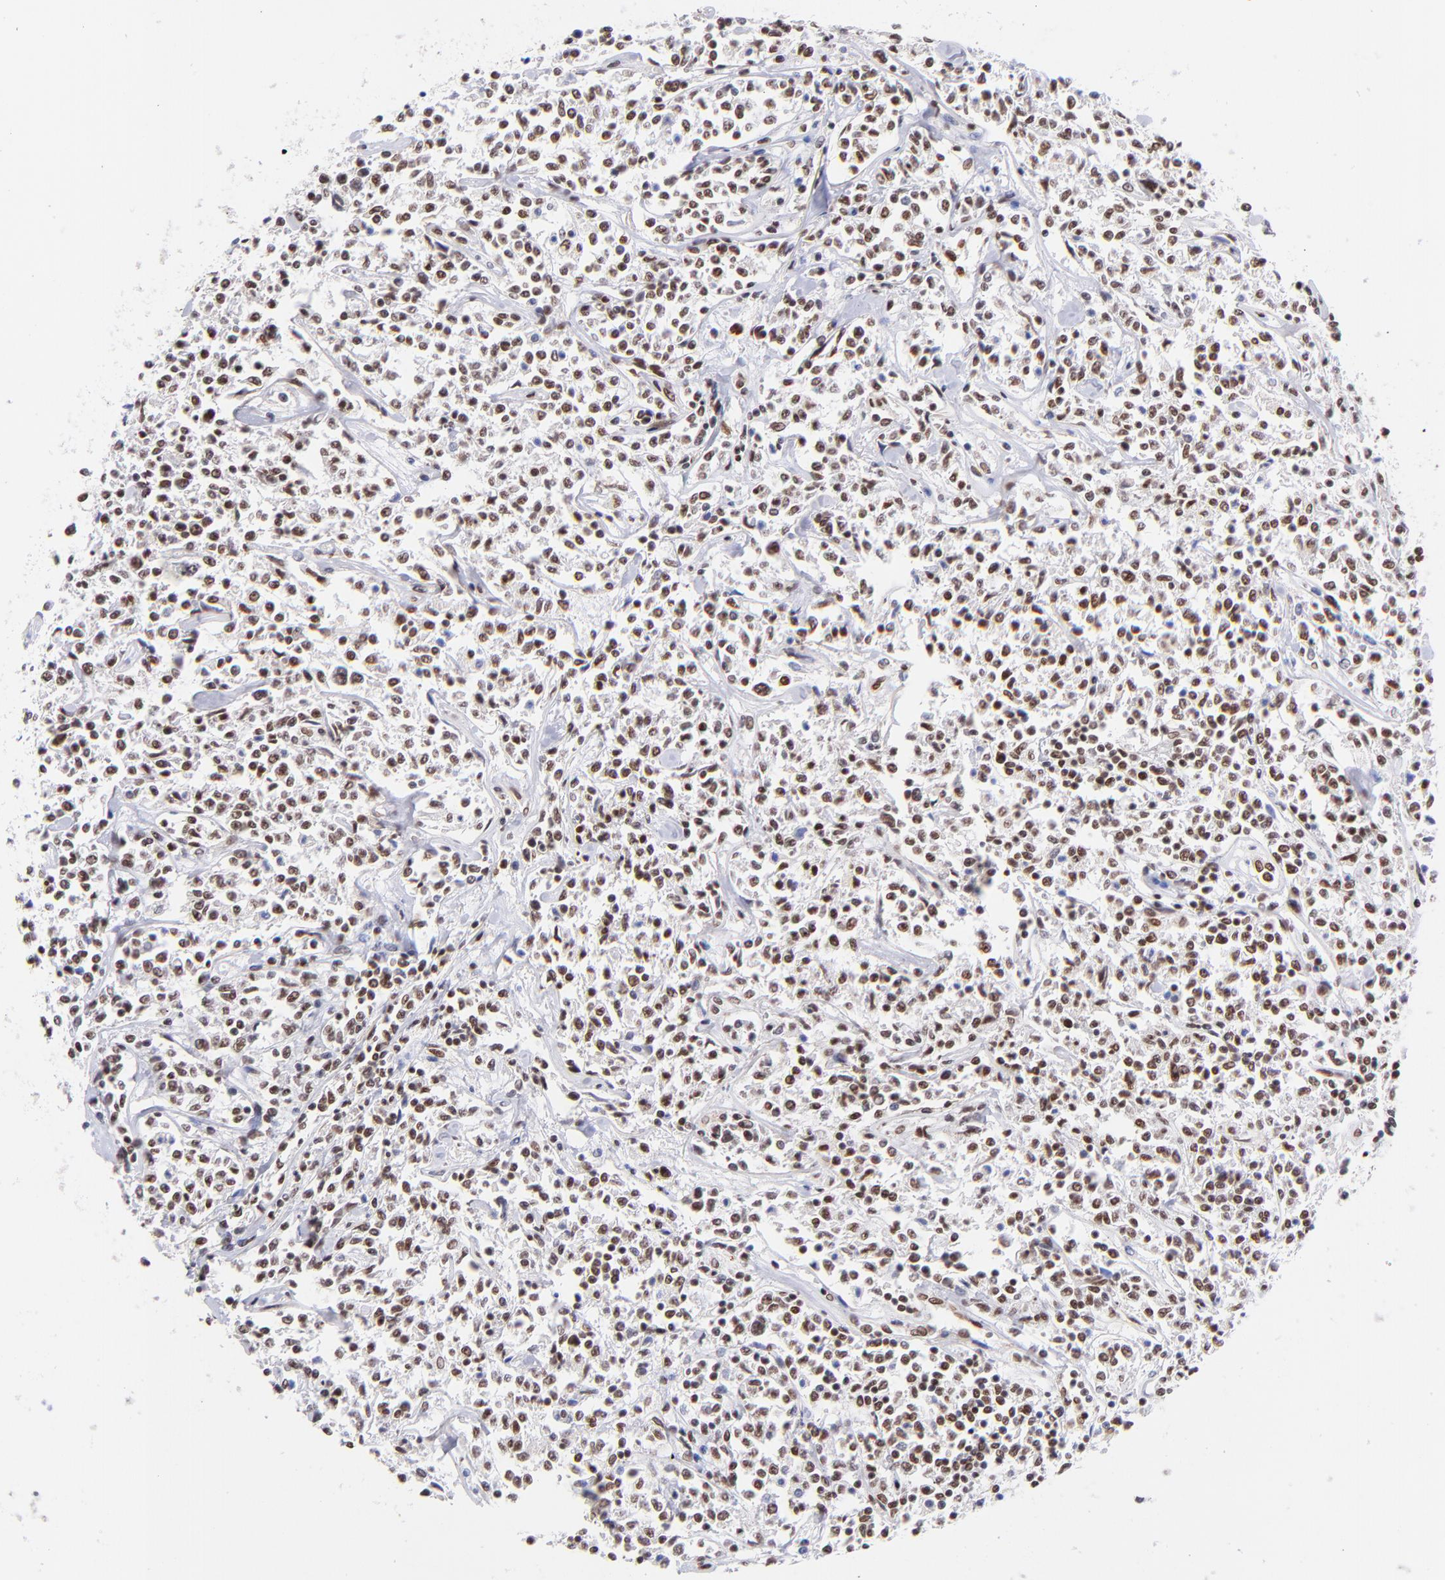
{"staining": {"intensity": "moderate", "quantity": ">75%", "location": "nuclear"}, "tissue": "lymphoma", "cell_type": "Tumor cells", "image_type": "cancer", "snomed": [{"axis": "morphology", "description": "Malignant lymphoma, non-Hodgkin's type, Low grade"}, {"axis": "topography", "description": "Small intestine"}], "caption": "This image demonstrates lymphoma stained with immunohistochemistry (IHC) to label a protein in brown. The nuclear of tumor cells show moderate positivity for the protein. Nuclei are counter-stained blue.", "gene": "MIDEAS", "patient": {"sex": "female", "age": 59}}